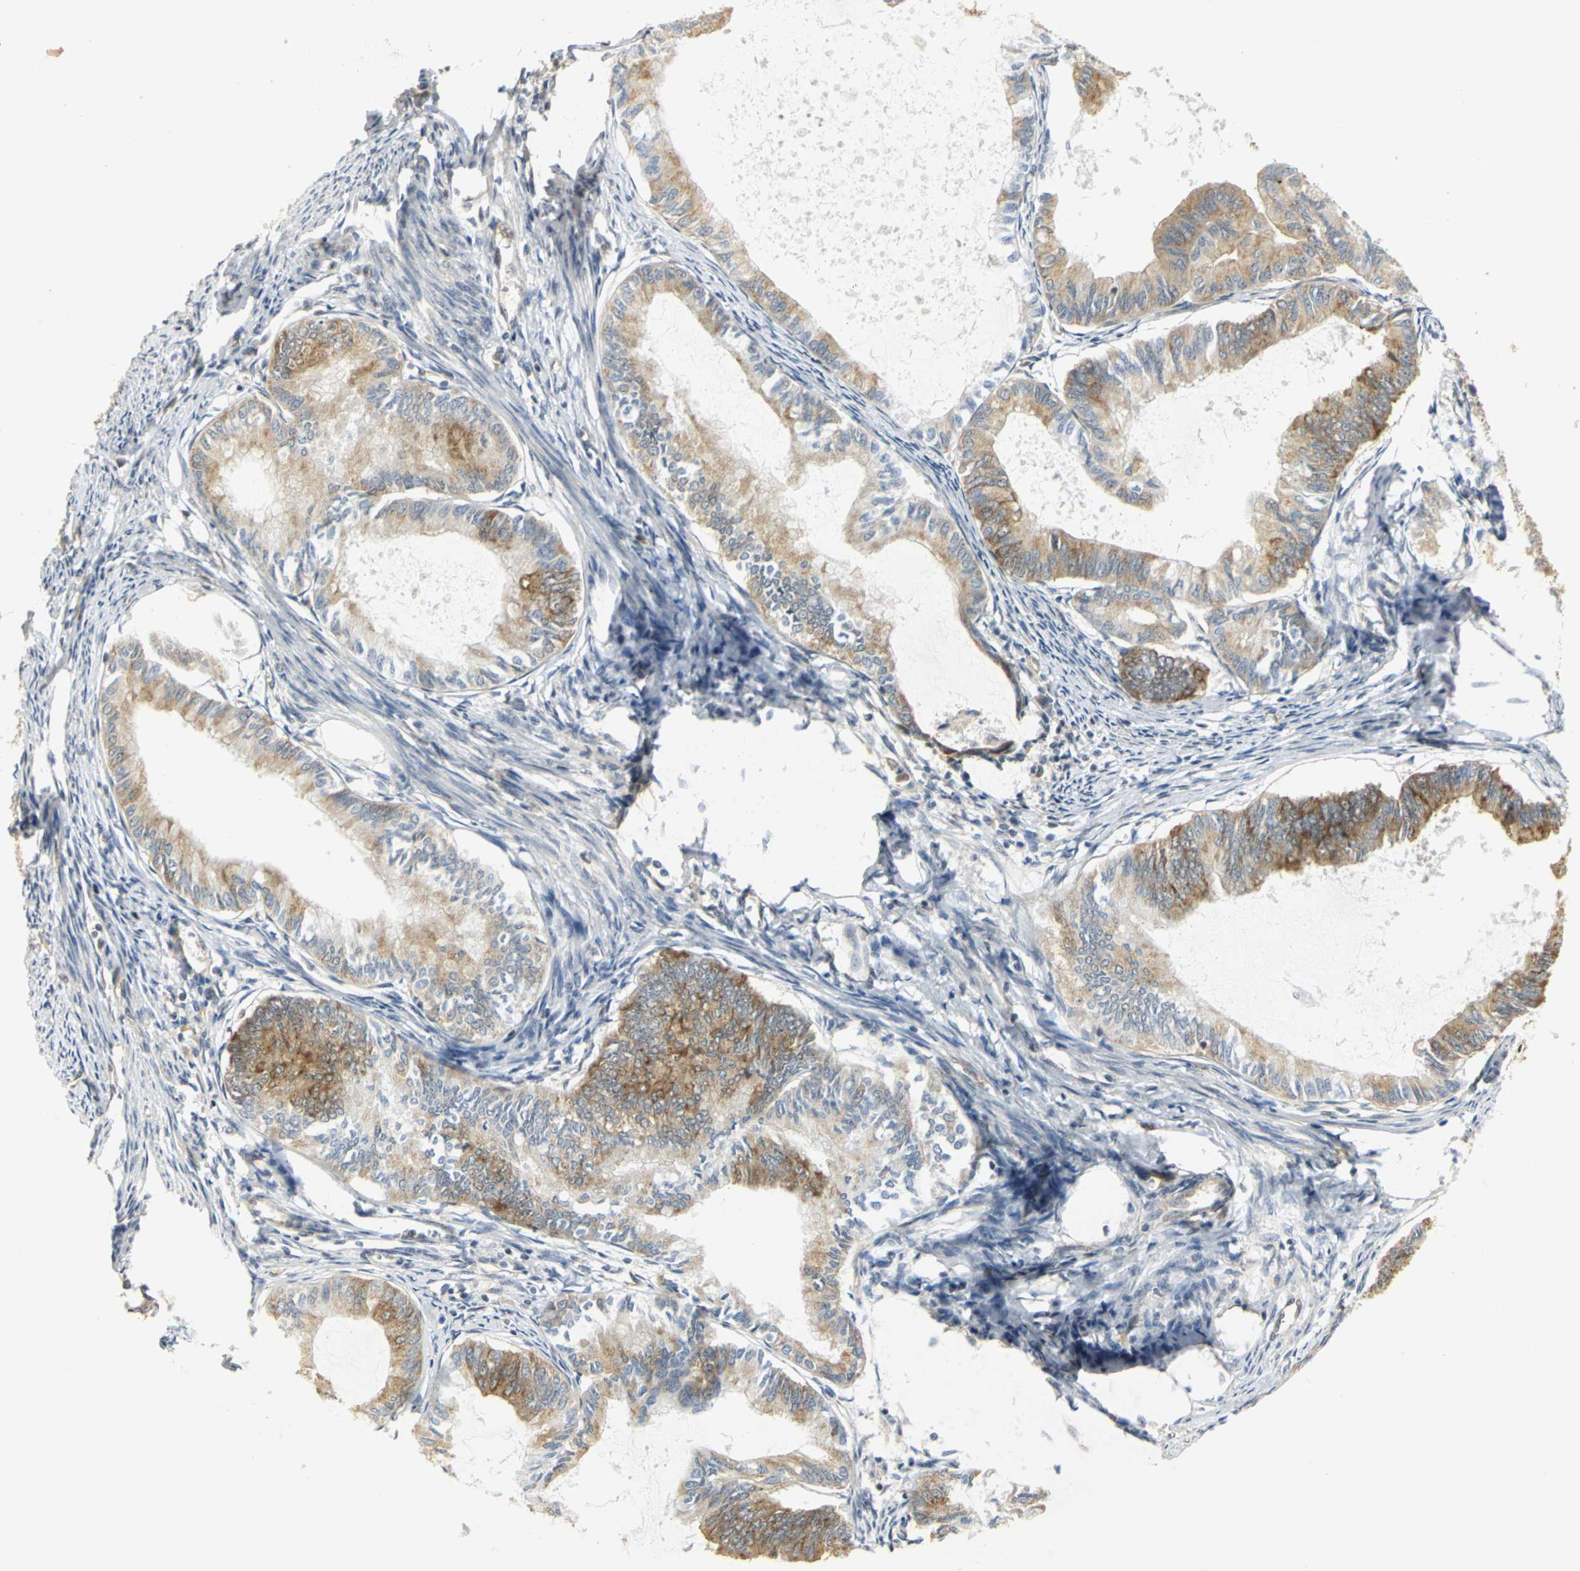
{"staining": {"intensity": "moderate", "quantity": "25%-75%", "location": "cytoplasmic/membranous"}, "tissue": "endometrial cancer", "cell_type": "Tumor cells", "image_type": "cancer", "snomed": [{"axis": "morphology", "description": "Adenocarcinoma, NOS"}, {"axis": "topography", "description": "Endometrium"}], "caption": "Moderate cytoplasmic/membranous protein positivity is appreciated in approximately 25%-75% of tumor cells in endometrial adenocarcinoma. (DAB (3,3'-diaminobenzidine) = brown stain, brightfield microscopy at high magnification).", "gene": "DDX5", "patient": {"sex": "female", "age": 86}}